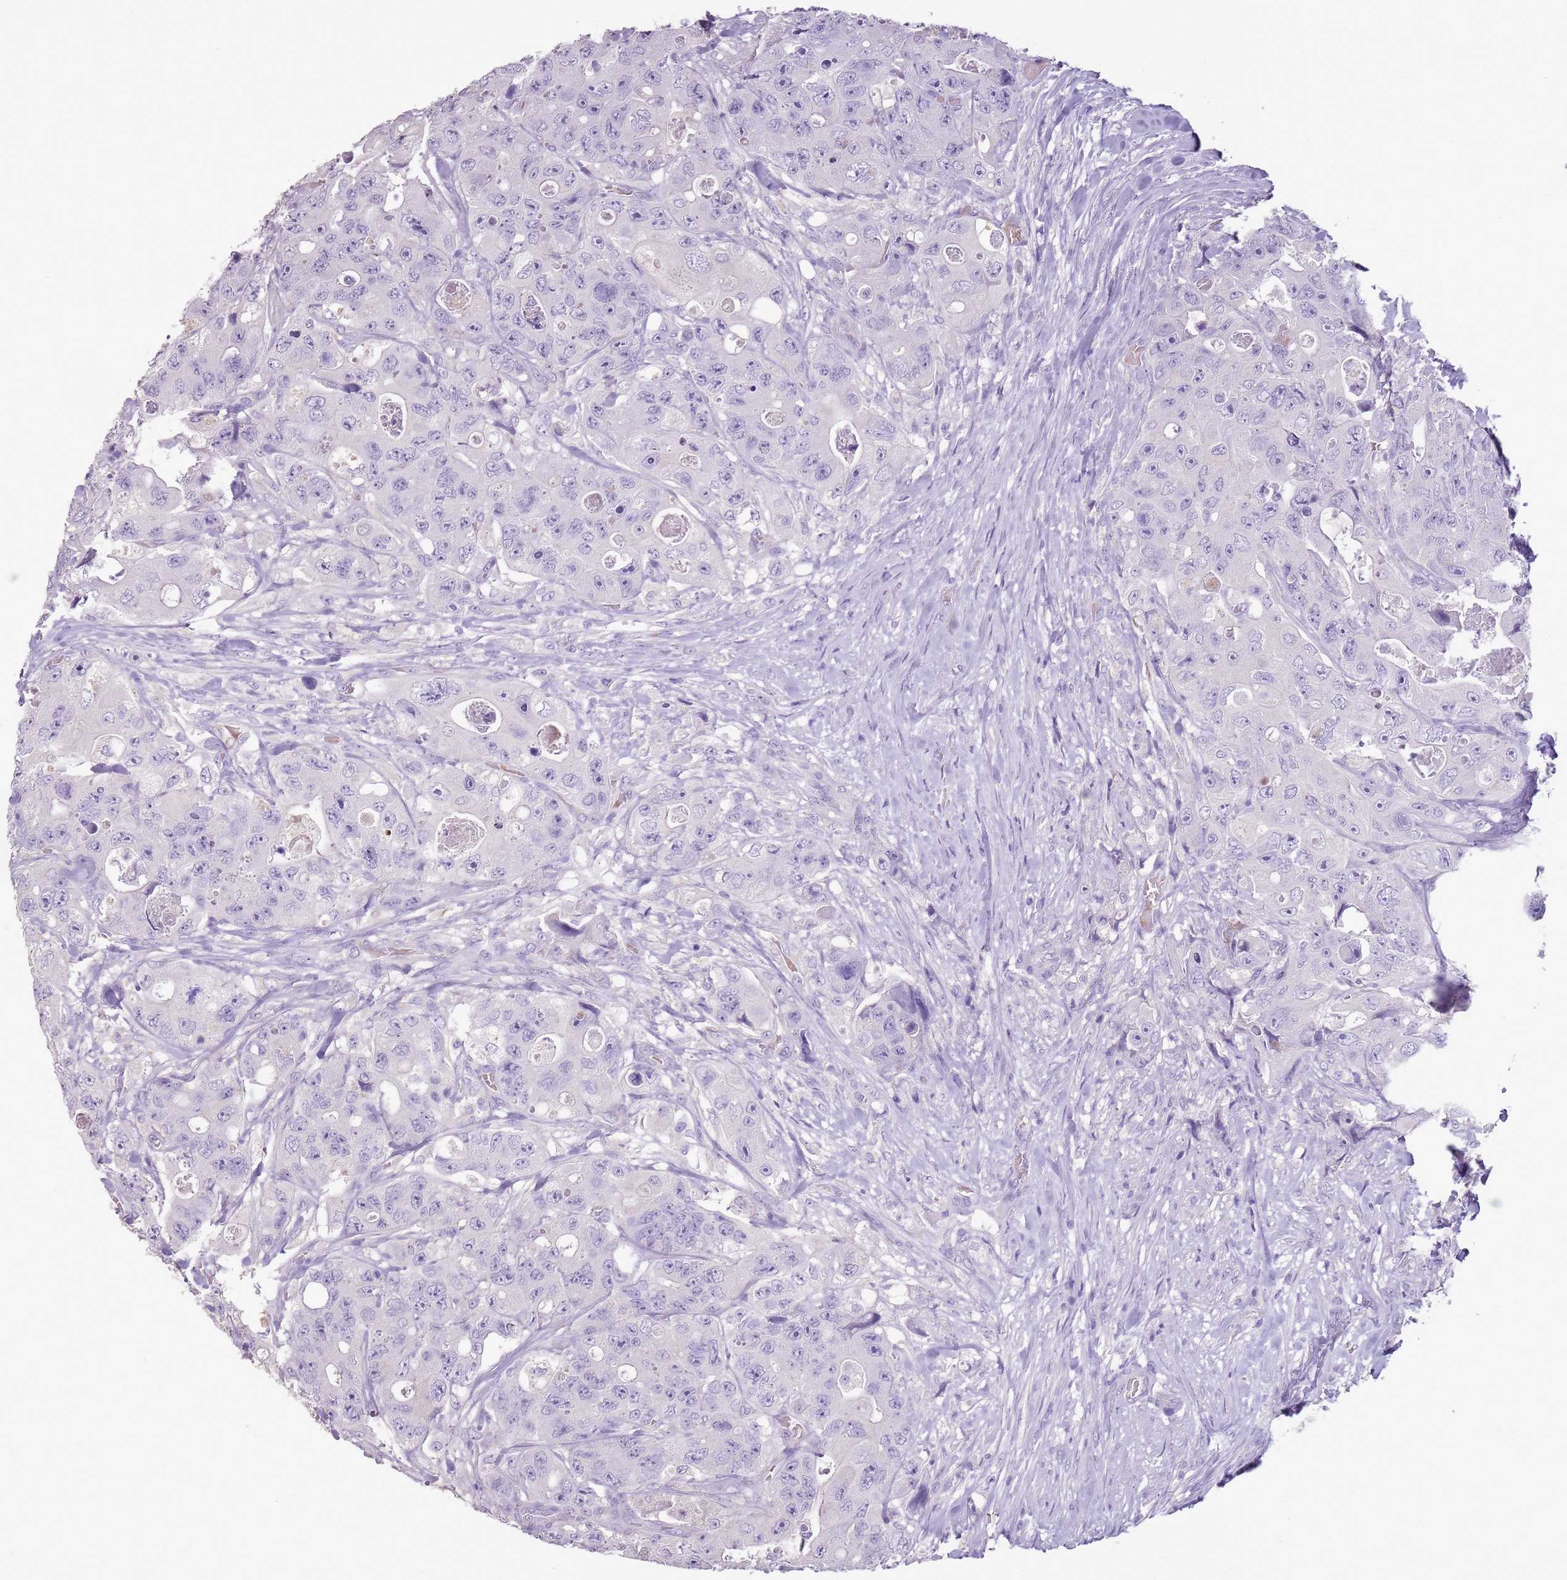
{"staining": {"intensity": "negative", "quantity": "none", "location": "none"}, "tissue": "colorectal cancer", "cell_type": "Tumor cells", "image_type": "cancer", "snomed": [{"axis": "morphology", "description": "Adenocarcinoma, NOS"}, {"axis": "topography", "description": "Colon"}], "caption": "Immunohistochemistry micrograph of colorectal adenocarcinoma stained for a protein (brown), which exhibits no positivity in tumor cells.", "gene": "CELF6", "patient": {"sex": "female", "age": 46}}